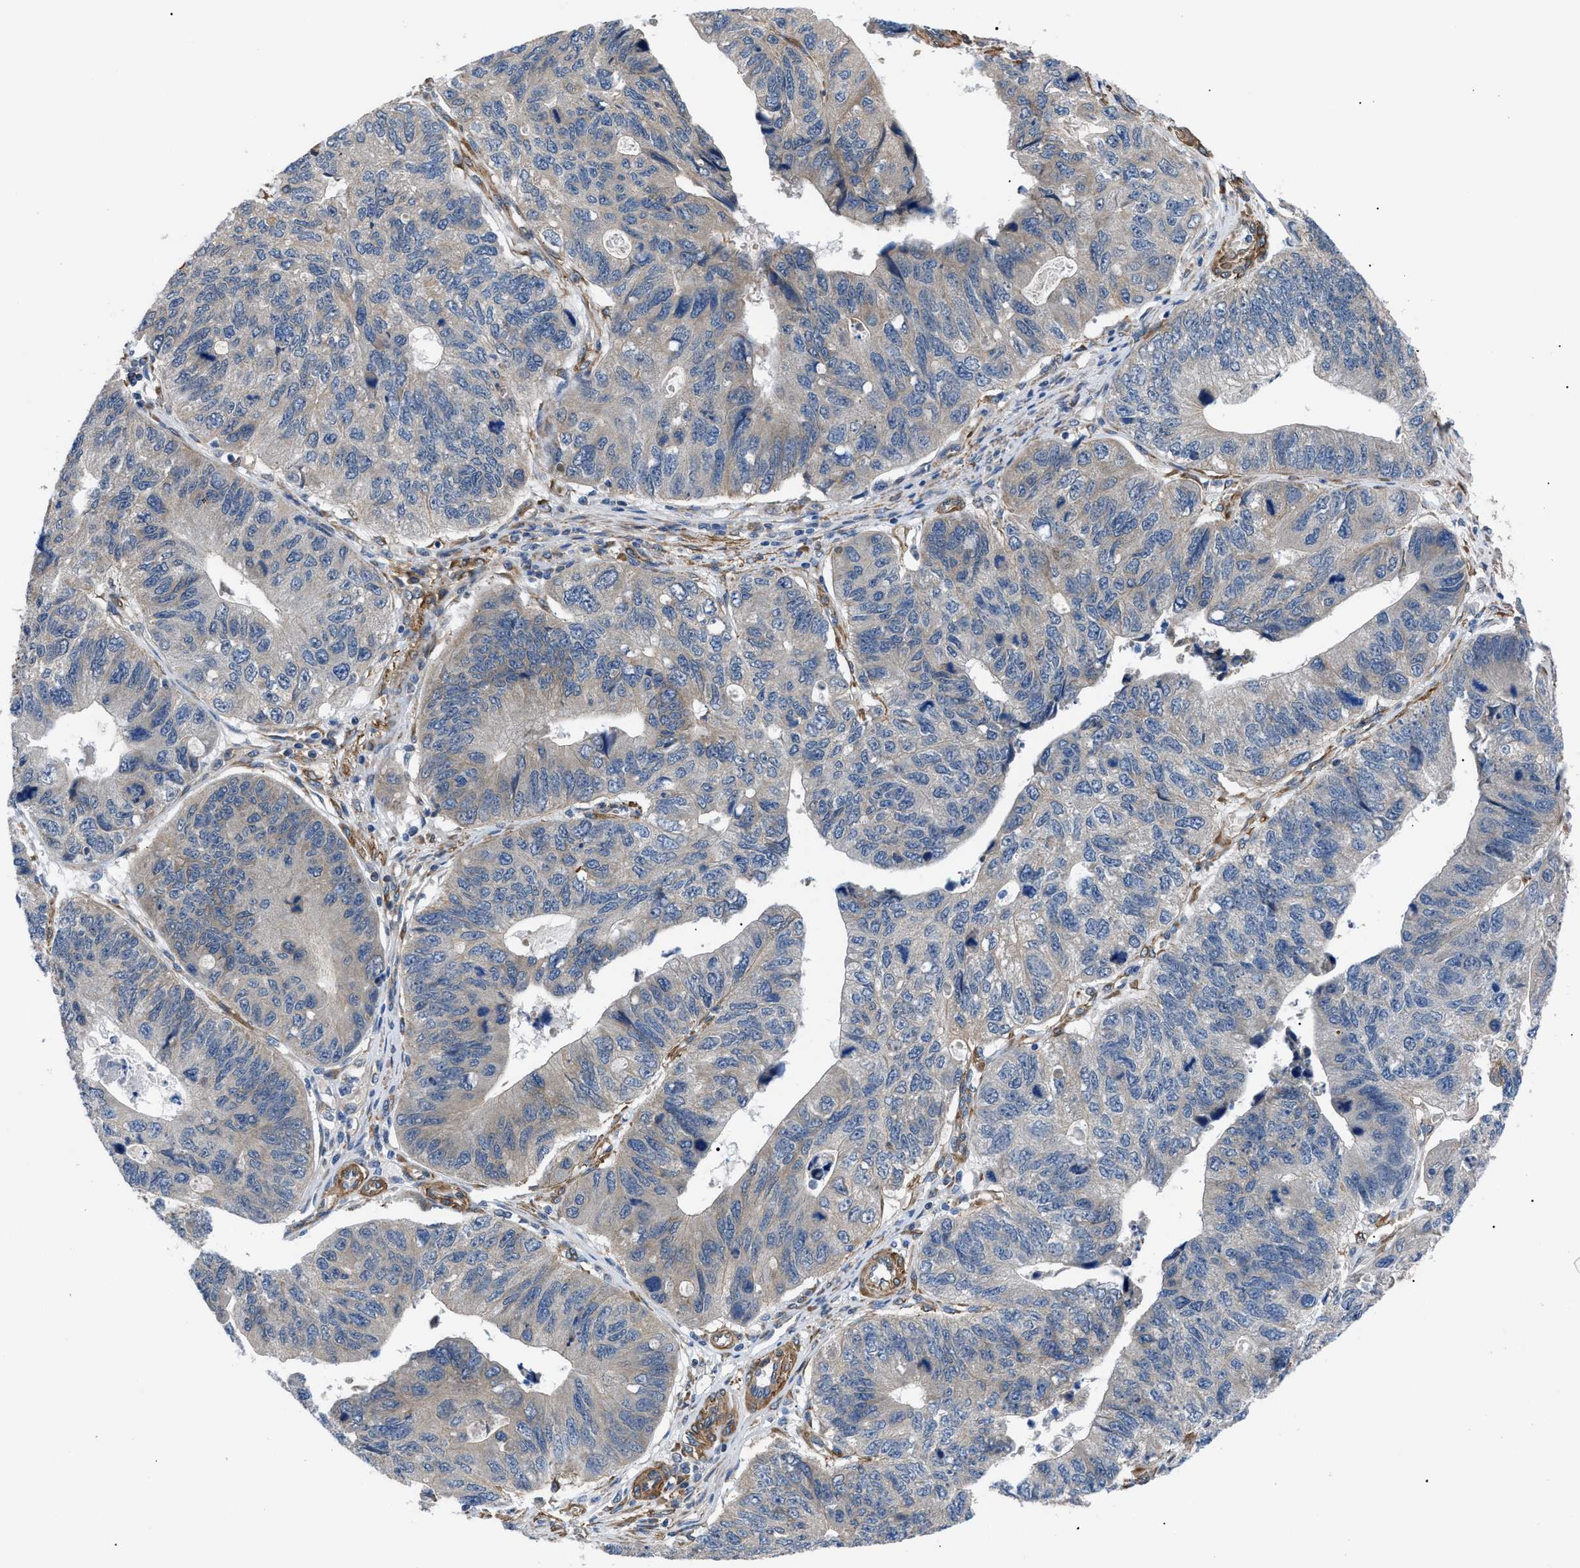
{"staining": {"intensity": "moderate", "quantity": "25%-75%", "location": "cytoplasmic/membranous"}, "tissue": "stomach cancer", "cell_type": "Tumor cells", "image_type": "cancer", "snomed": [{"axis": "morphology", "description": "Adenocarcinoma, NOS"}, {"axis": "topography", "description": "Stomach"}], "caption": "Human stomach cancer (adenocarcinoma) stained with a brown dye demonstrates moderate cytoplasmic/membranous positive staining in about 25%-75% of tumor cells.", "gene": "MYO10", "patient": {"sex": "male", "age": 59}}